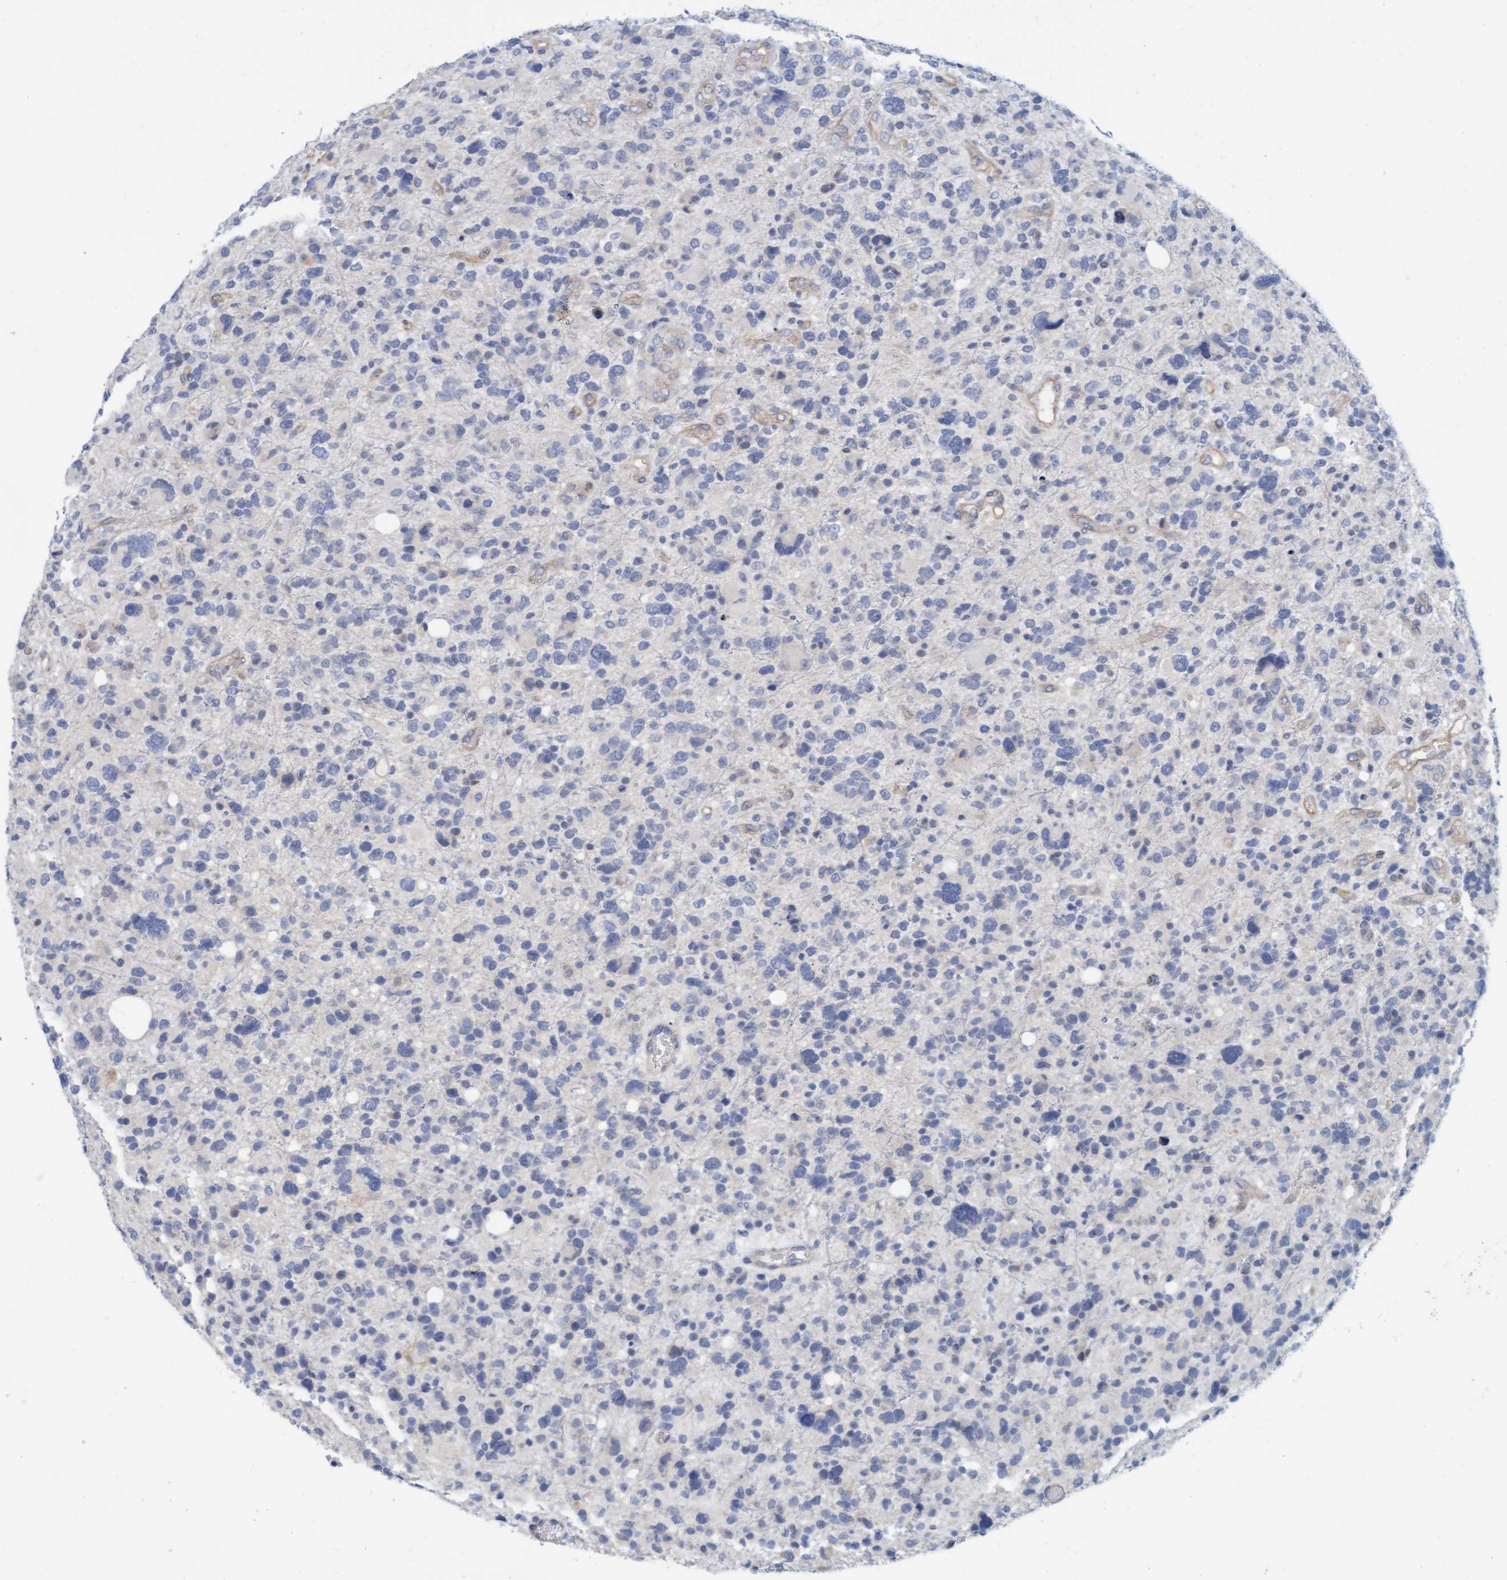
{"staining": {"intensity": "negative", "quantity": "none", "location": "none"}, "tissue": "glioma", "cell_type": "Tumor cells", "image_type": "cancer", "snomed": [{"axis": "morphology", "description": "Glioma, malignant, High grade"}, {"axis": "topography", "description": "Brain"}], "caption": "Histopathology image shows no significant protein expression in tumor cells of malignant high-grade glioma. The staining is performed using DAB (3,3'-diaminobenzidine) brown chromogen with nuclei counter-stained in using hematoxylin.", "gene": "CPA3", "patient": {"sex": "male", "age": 48}}